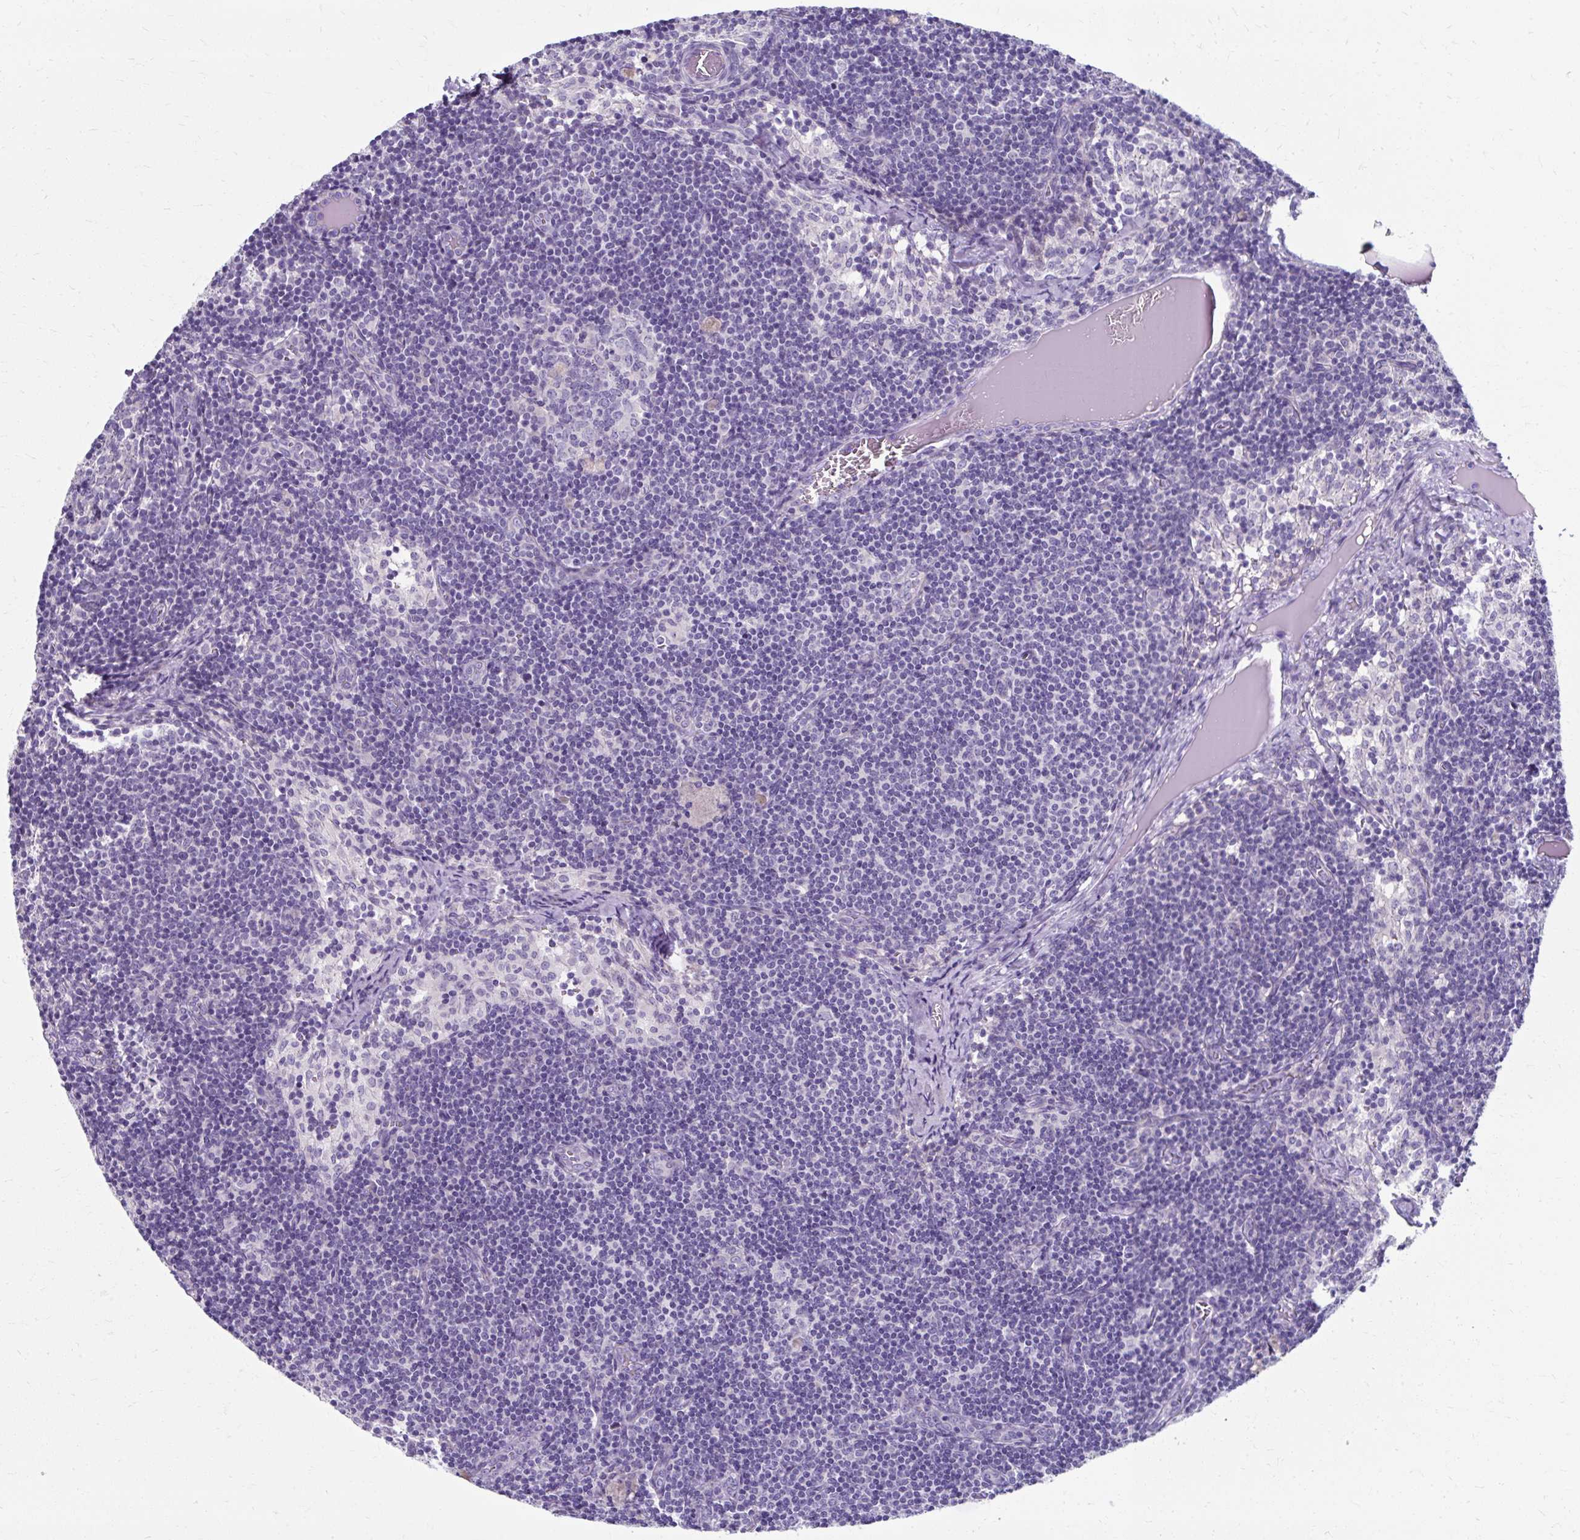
{"staining": {"intensity": "negative", "quantity": "none", "location": "none"}, "tissue": "lymph node", "cell_type": "Germinal center cells", "image_type": "normal", "snomed": [{"axis": "morphology", "description": "Normal tissue, NOS"}, {"axis": "topography", "description": "Lymph node"}], "caption": "IHC micrograph of benign lymph node: human lymph node stained with DAB exhibits no significant protein expression in germinal center cells.", "gene": "ZNF555", "patient": {"sex": "female", "age": 31}}